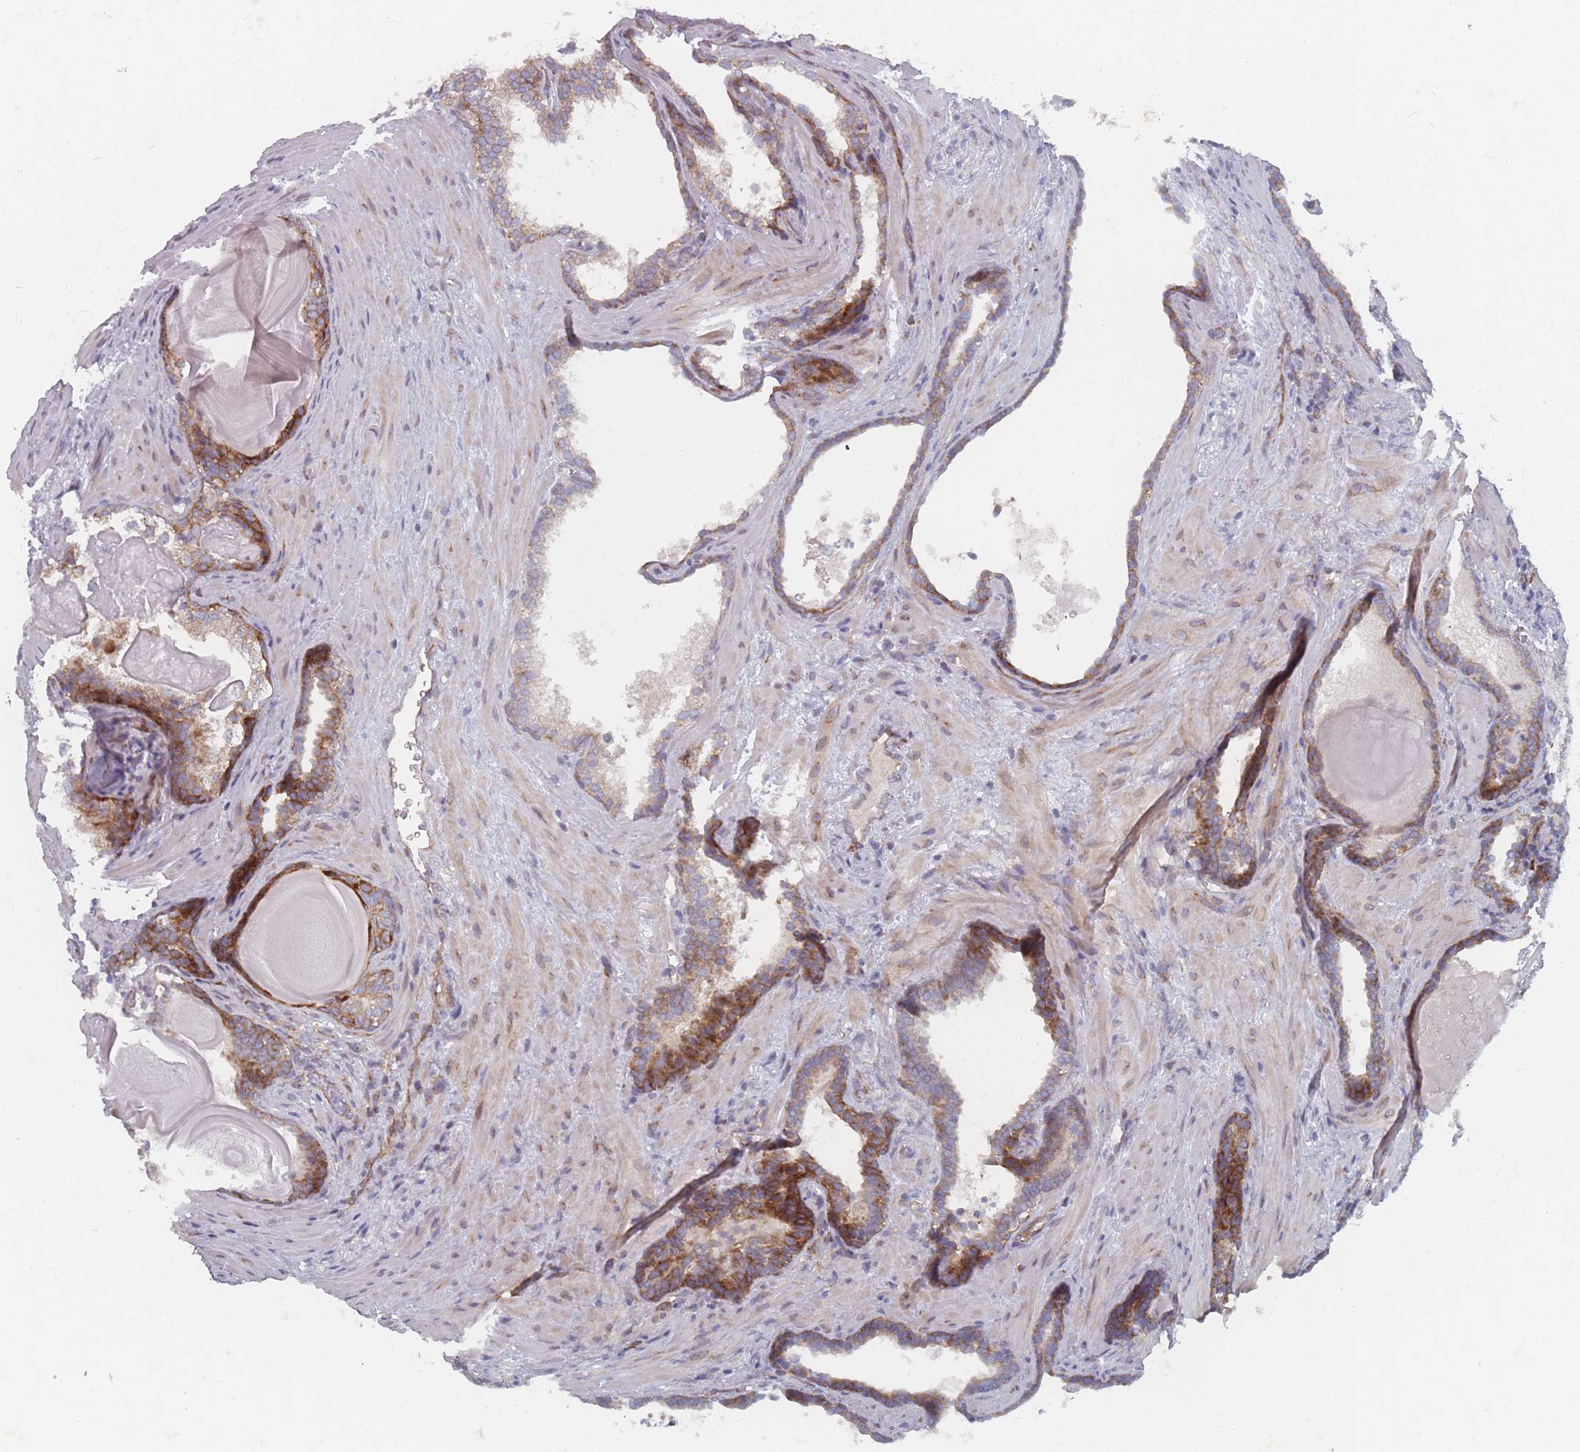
{"staining": {"intensity": "moderate", "quantity": ">75%", "location": "cytoplasmic/membranous"}, "tissue": "prostate cancer", "cell_type": "Tumor cells", "image_type": "cancer", "snomed": [{"axis": "morphology", "description": "Adenocarcinoma, Low grade"}, {"axis": "topography", "description": "Prostate"}], "caption": "Protein staining of low-grade adenocarcinoma (prostate) tissue exhibits moderate cytoplasmic/membranous positivity in approximately >75% of tumor cells. The protein of interest is stained brown, and the nuclei are stained in blue (DAB (3,3'-diaminobenzidine) IHC with brightfield microscopy, high magnification).", "gene": "CACNG5", "patient": {"sex": "male", "age": 60}}